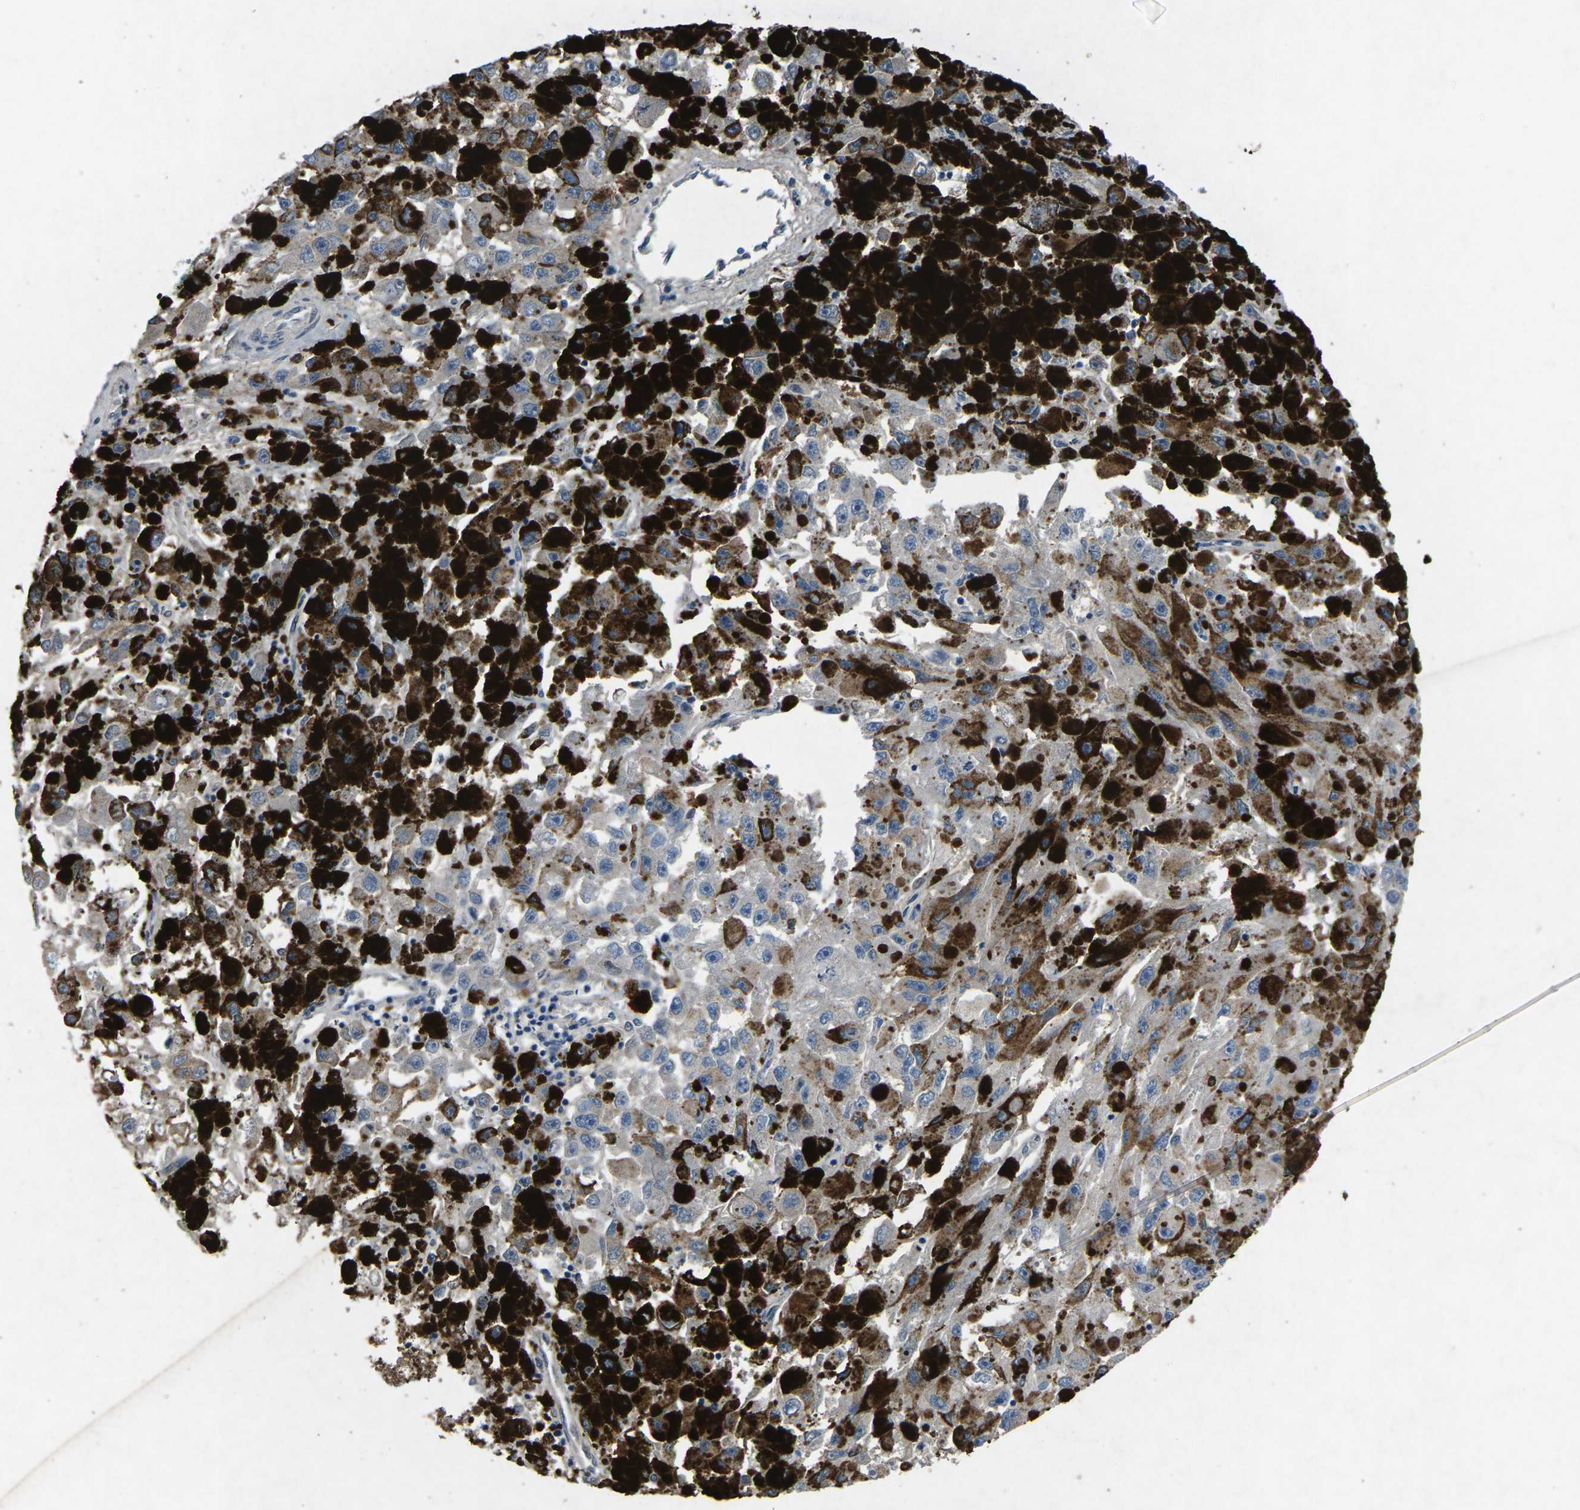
{"staining": {"intensity": "negative", "quantity": "none", "location": "none"}, "tissue": "melanoma", "cell_type": "Tumor cells", "image_type": "cancer", "snomed": [{"axis": "morphology", "description": "Malignant melanoma, NOS"}, {"axis": "topography", "description": "Skin"}], "caption": "An image of human malignant melanoma is negative for staining in tumor cells.", "gene": "PLG", "patient": {"sex": "female", "age": 104}}